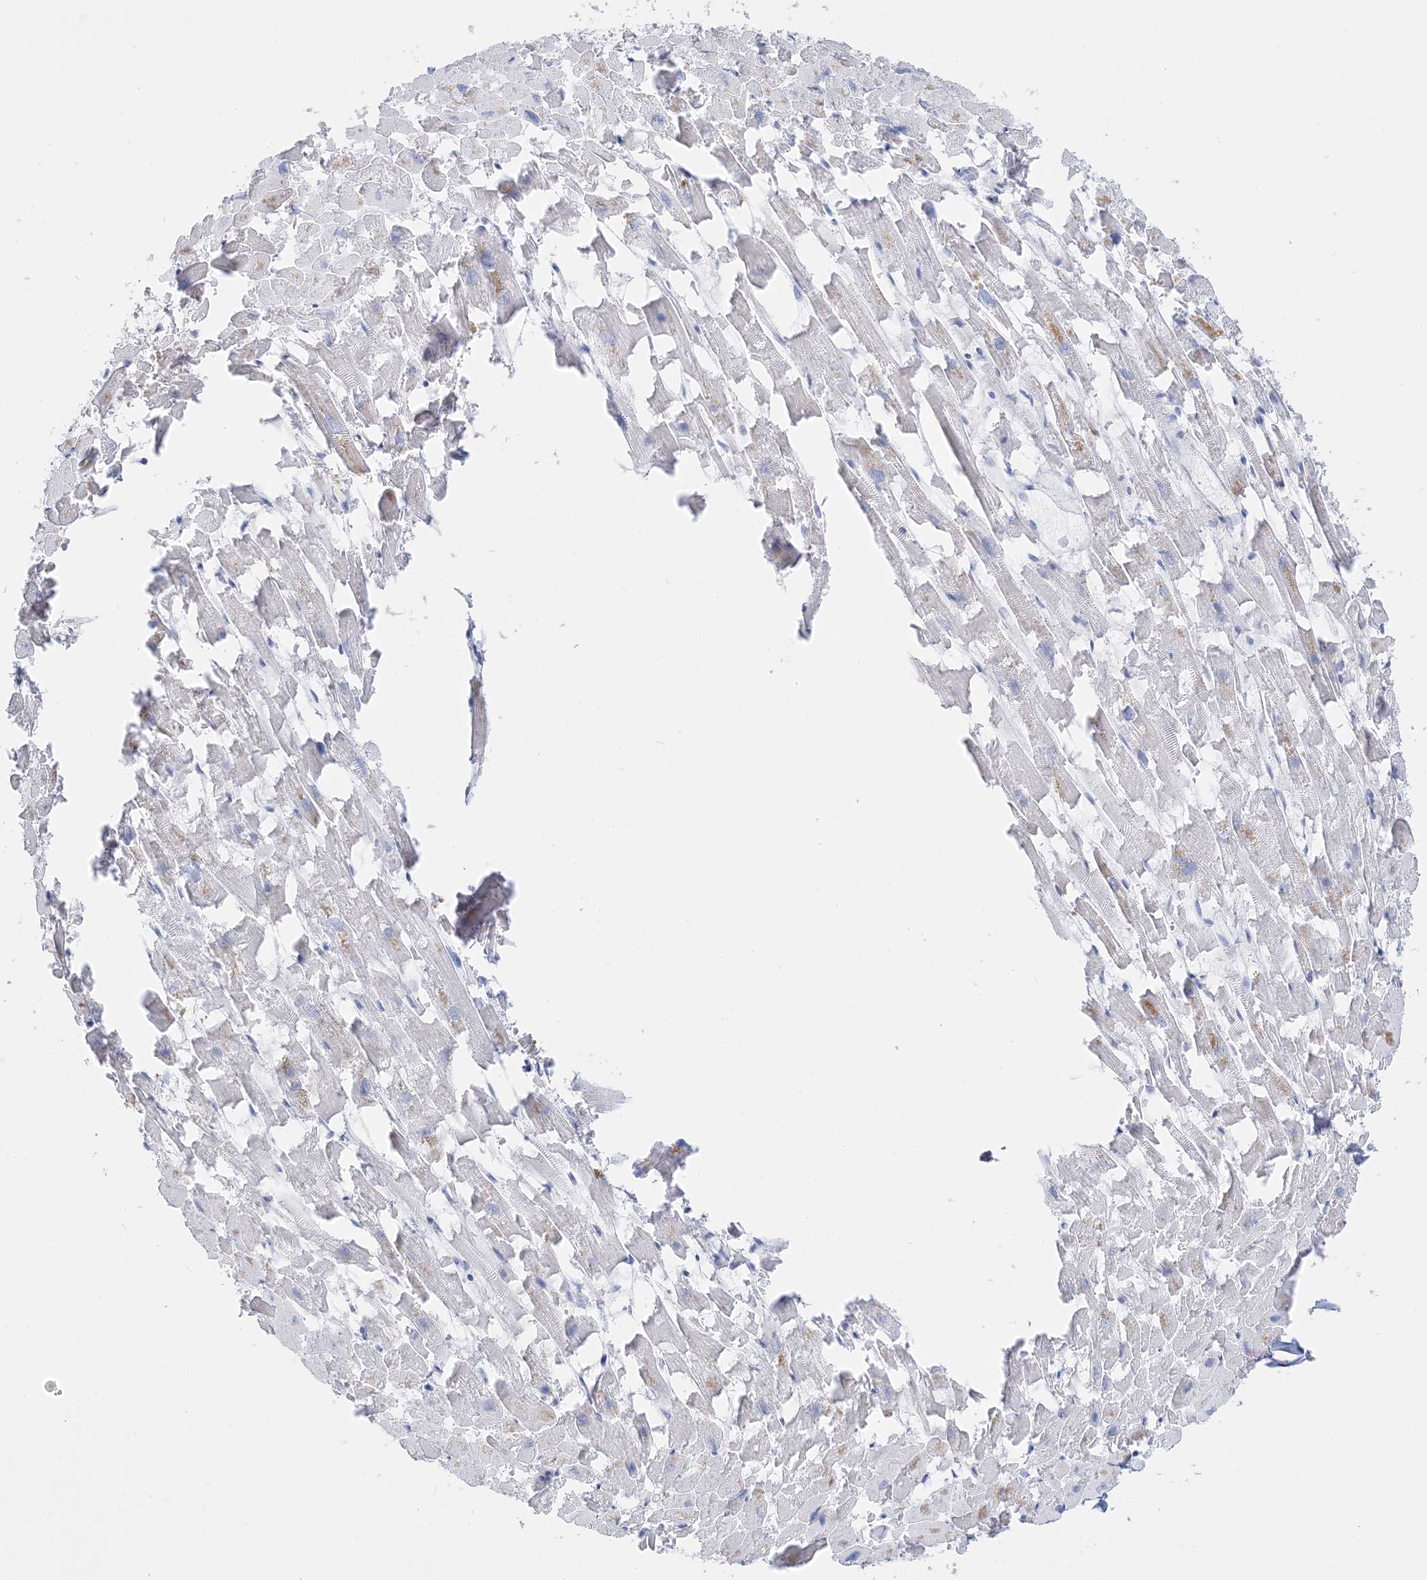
{"staining": {"intensity": "negative", "quantity": "none", "location": "none"}, "tissue": "heart muscle", "cell_type": "Cardiomyocytes", "image_type": "normal", "snomed": [{"axis": "morphology", "description": "Normal tissue, NOS"}, {"axis": "topography", "description": "Heart"}], "caption": "DAB immunohistochemical staining of benign human heart muscle displays no significant positivity in cardiomyocytes.", "gene": "TSPYL6", "patient": {"sex": "female", "age": 64}}